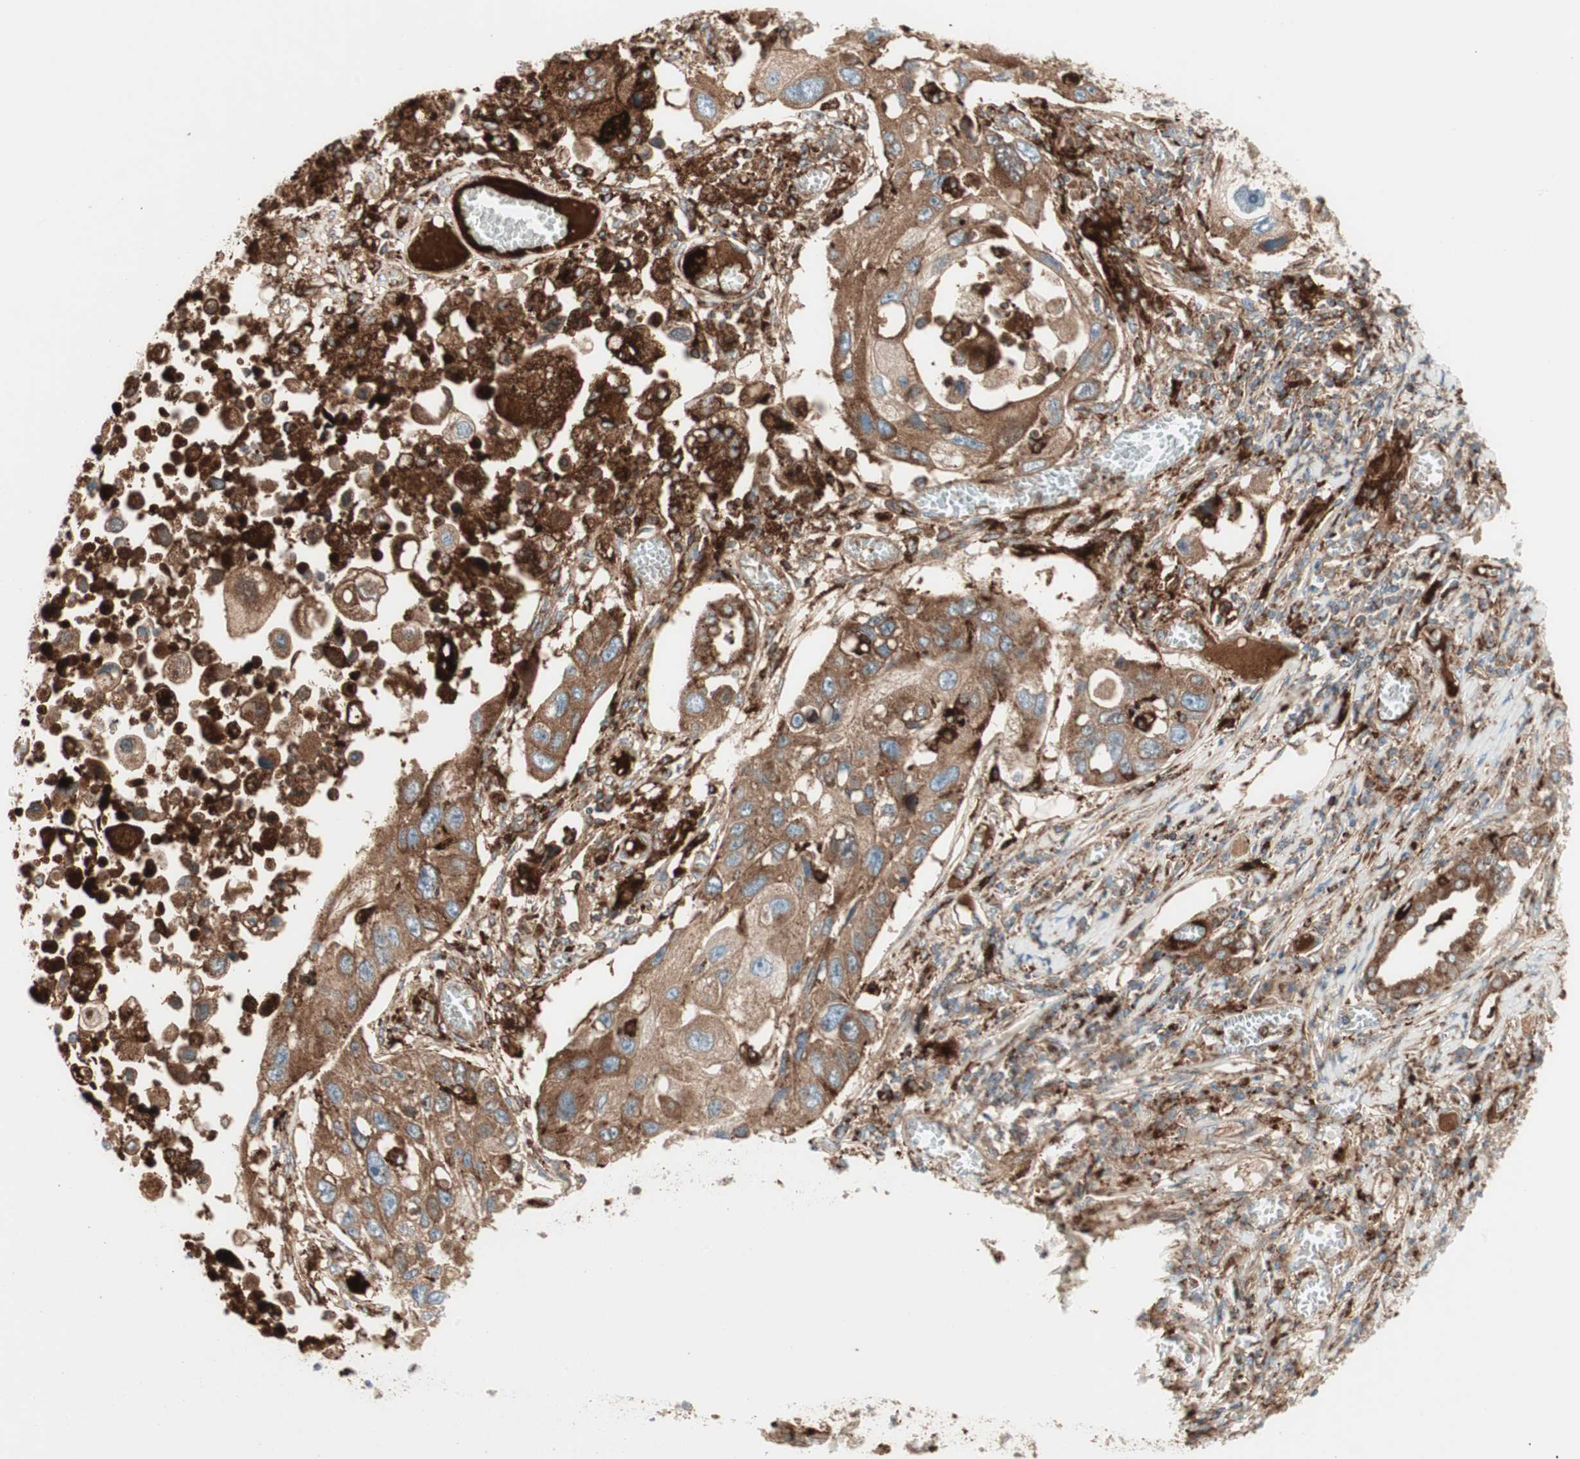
{"staining": {"intensity": "moderate", "quantity": ">75%", "location": "cytoplasmic/membranous"}, "tissue": "lung cancer", "cell_type": "Tumor cells", "image_type": "cancer", "snomed": [{"axis": "morphology", "description": "Squamous cell carcinoma, NOS"}, {"axis": "topography", "description": "Lung"}], "caption": "High-power microscopy captured an IHC histopathology image of lung squamous cell carcinoma, revealing moderate cytoplasmic/membranous positivity in about >75% of tumor cells. The protein of interest is stained brown, and the nuclei are stained in blue (DAB IHC with brightfield microscopy, high magnification).", "gene": "ATP6V1G1", "patient": {"sex": "male", "age": 71}}